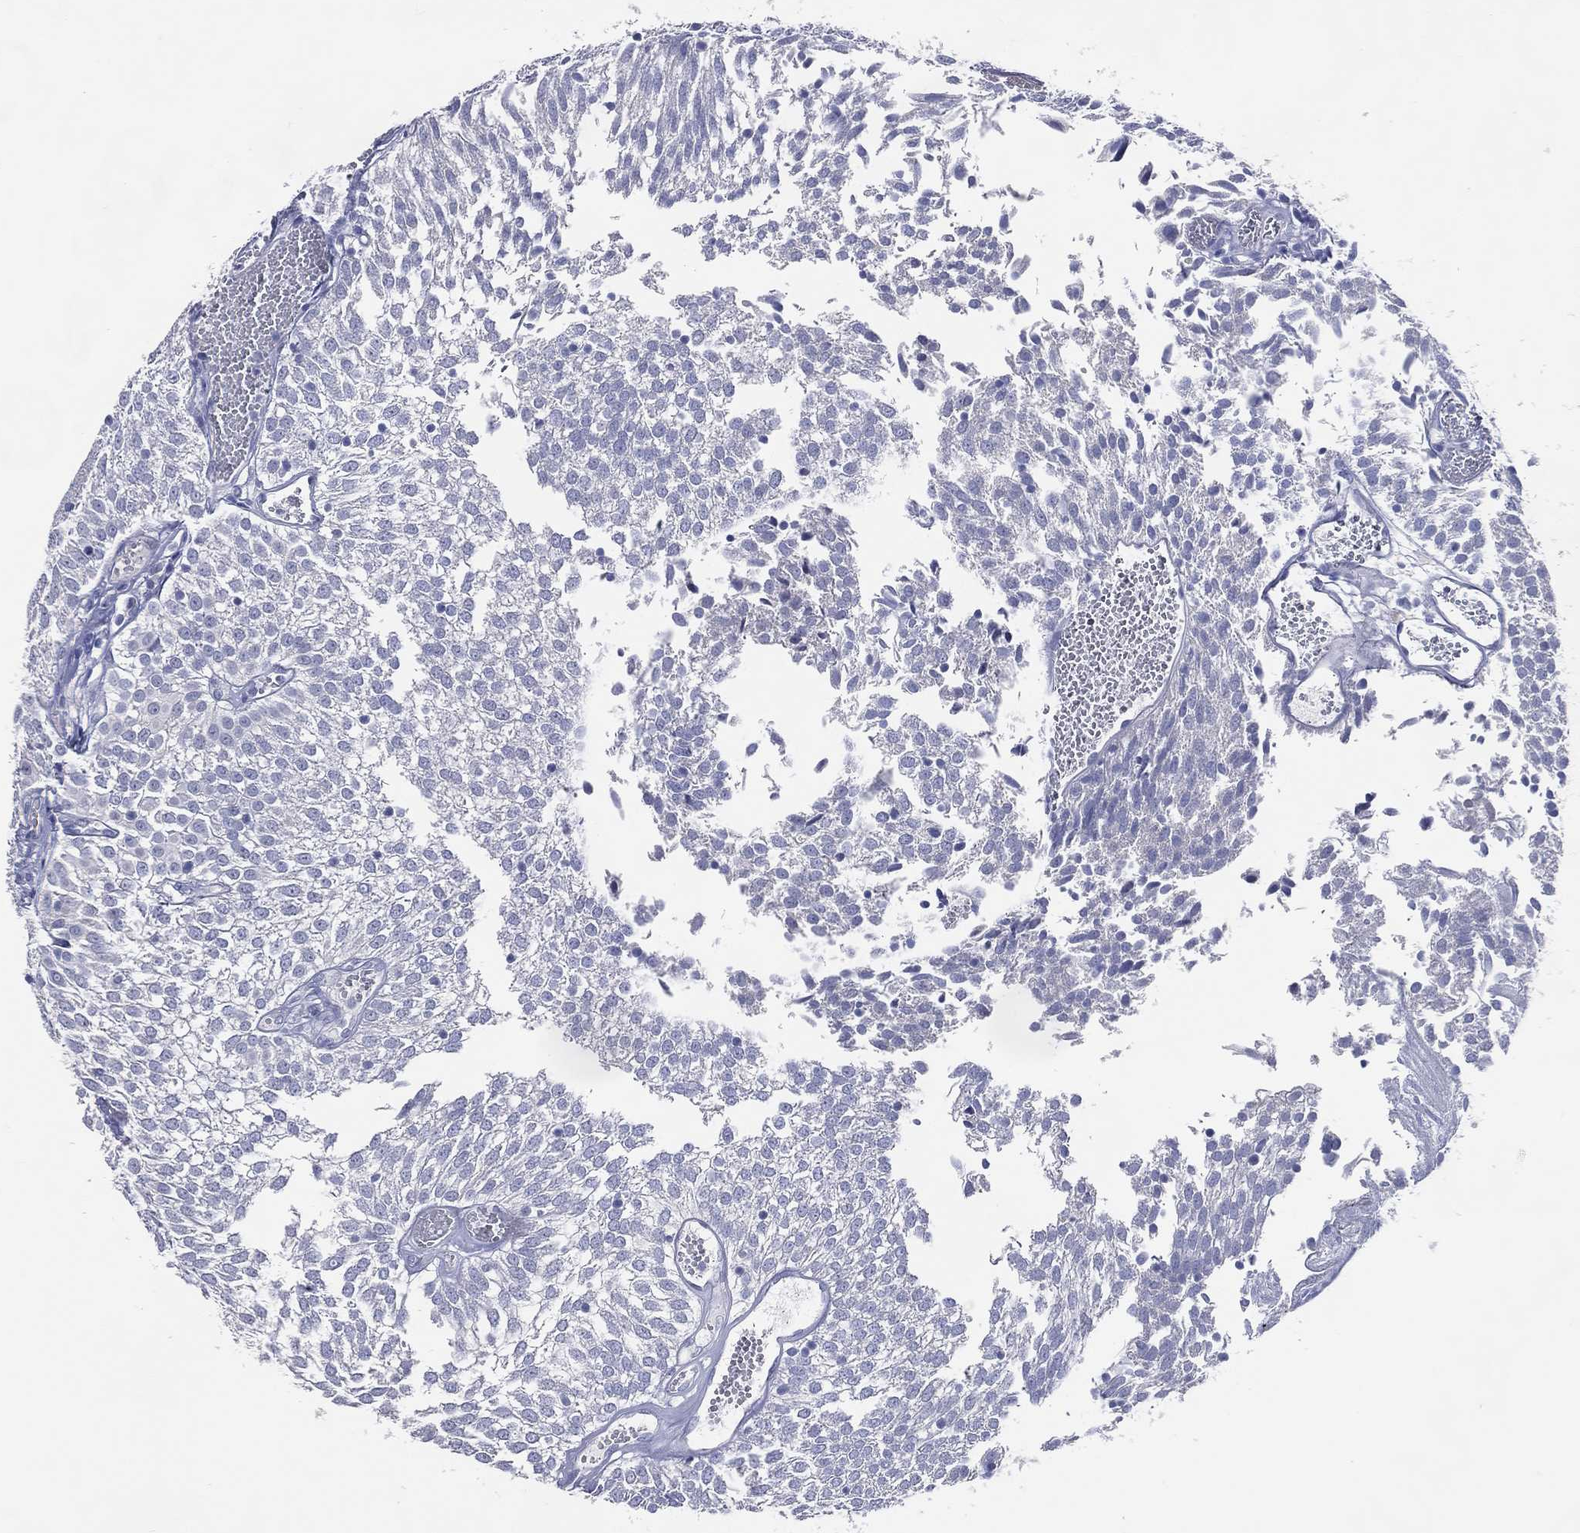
{"staining": {"intensity": "negative", "quantity": "none", "location": "none"}, "tissue": "urothelial cancer", "cell_type": "Tumor cells", "image_type": "cancer", "snomed": [{"axis": "morphology", "description": "Urothelial carcinoma, Low grade"}, {"axis": "topography", "description": "Urinary bladder"}], "caption": "IHC histopathology image of neoplastic tissue: human urothelial cancer stained with DAB (3,3'-diaminobenzidine) demonstrates no significant protein expression in tumor cells.", "gene": "DNAH6", "patient": {"sex": "male", "age": 52}}